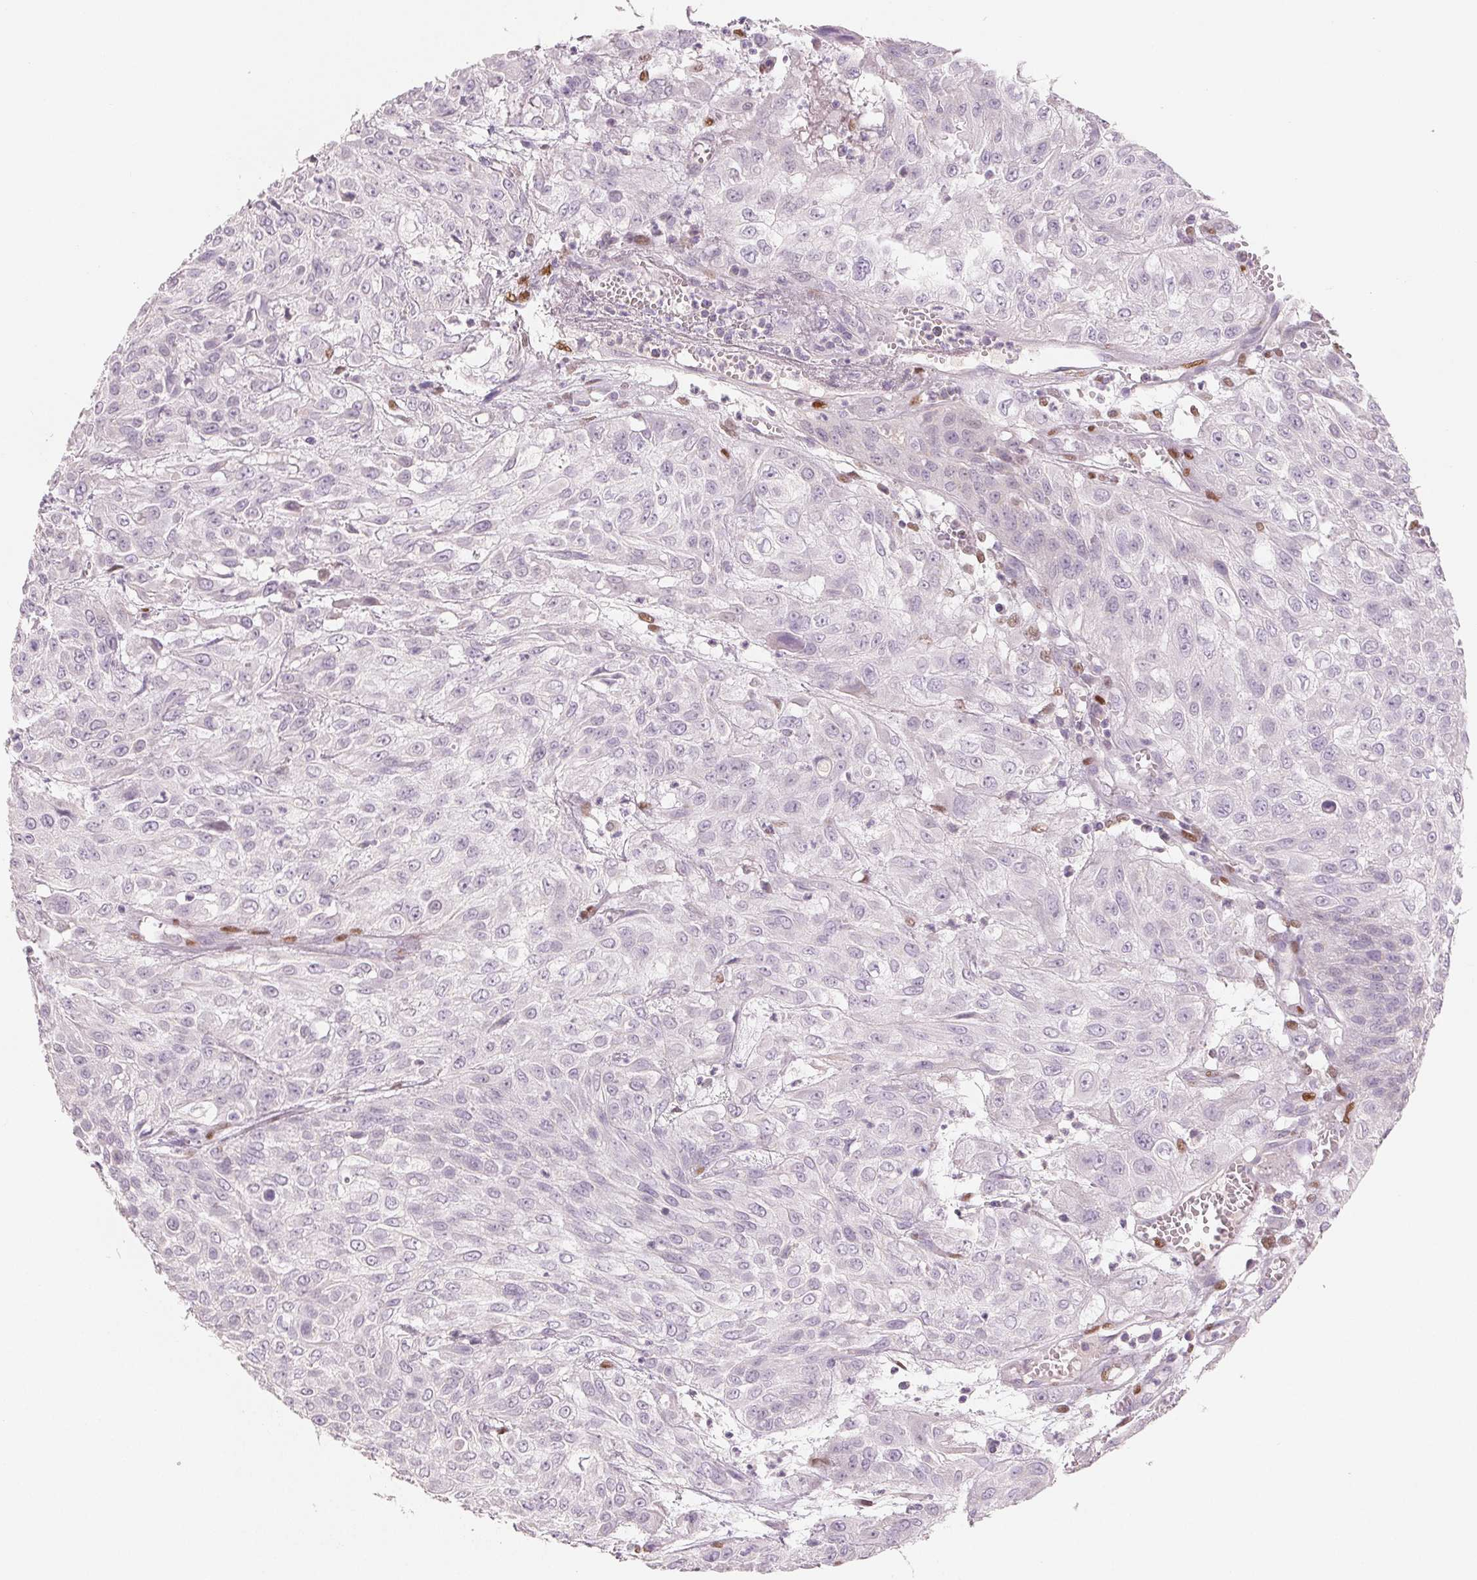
{"staining": {"intensity": "negative", "quantity": "none", "location": "none"}, "tissue": "urothelial cancer", "cell_type": "Tumor cells", "image_type": "cancer", "snomed": [{"axis": "morphology", "description": "Urothelial carcinoma, High grade"}, {"axis": "topography", "description": "Urinary bladder"}], "caption": "High-grade urothelial carcinoma was stained to show a protein in brown. There is no significant staining in tumor cells. (DAB (3,3'-diaminobenzidine) immunohistochemistry with hematoxylin counter stain).", "gene": "SMARCD3", "patient": {"sex": "male", "age": 57}}